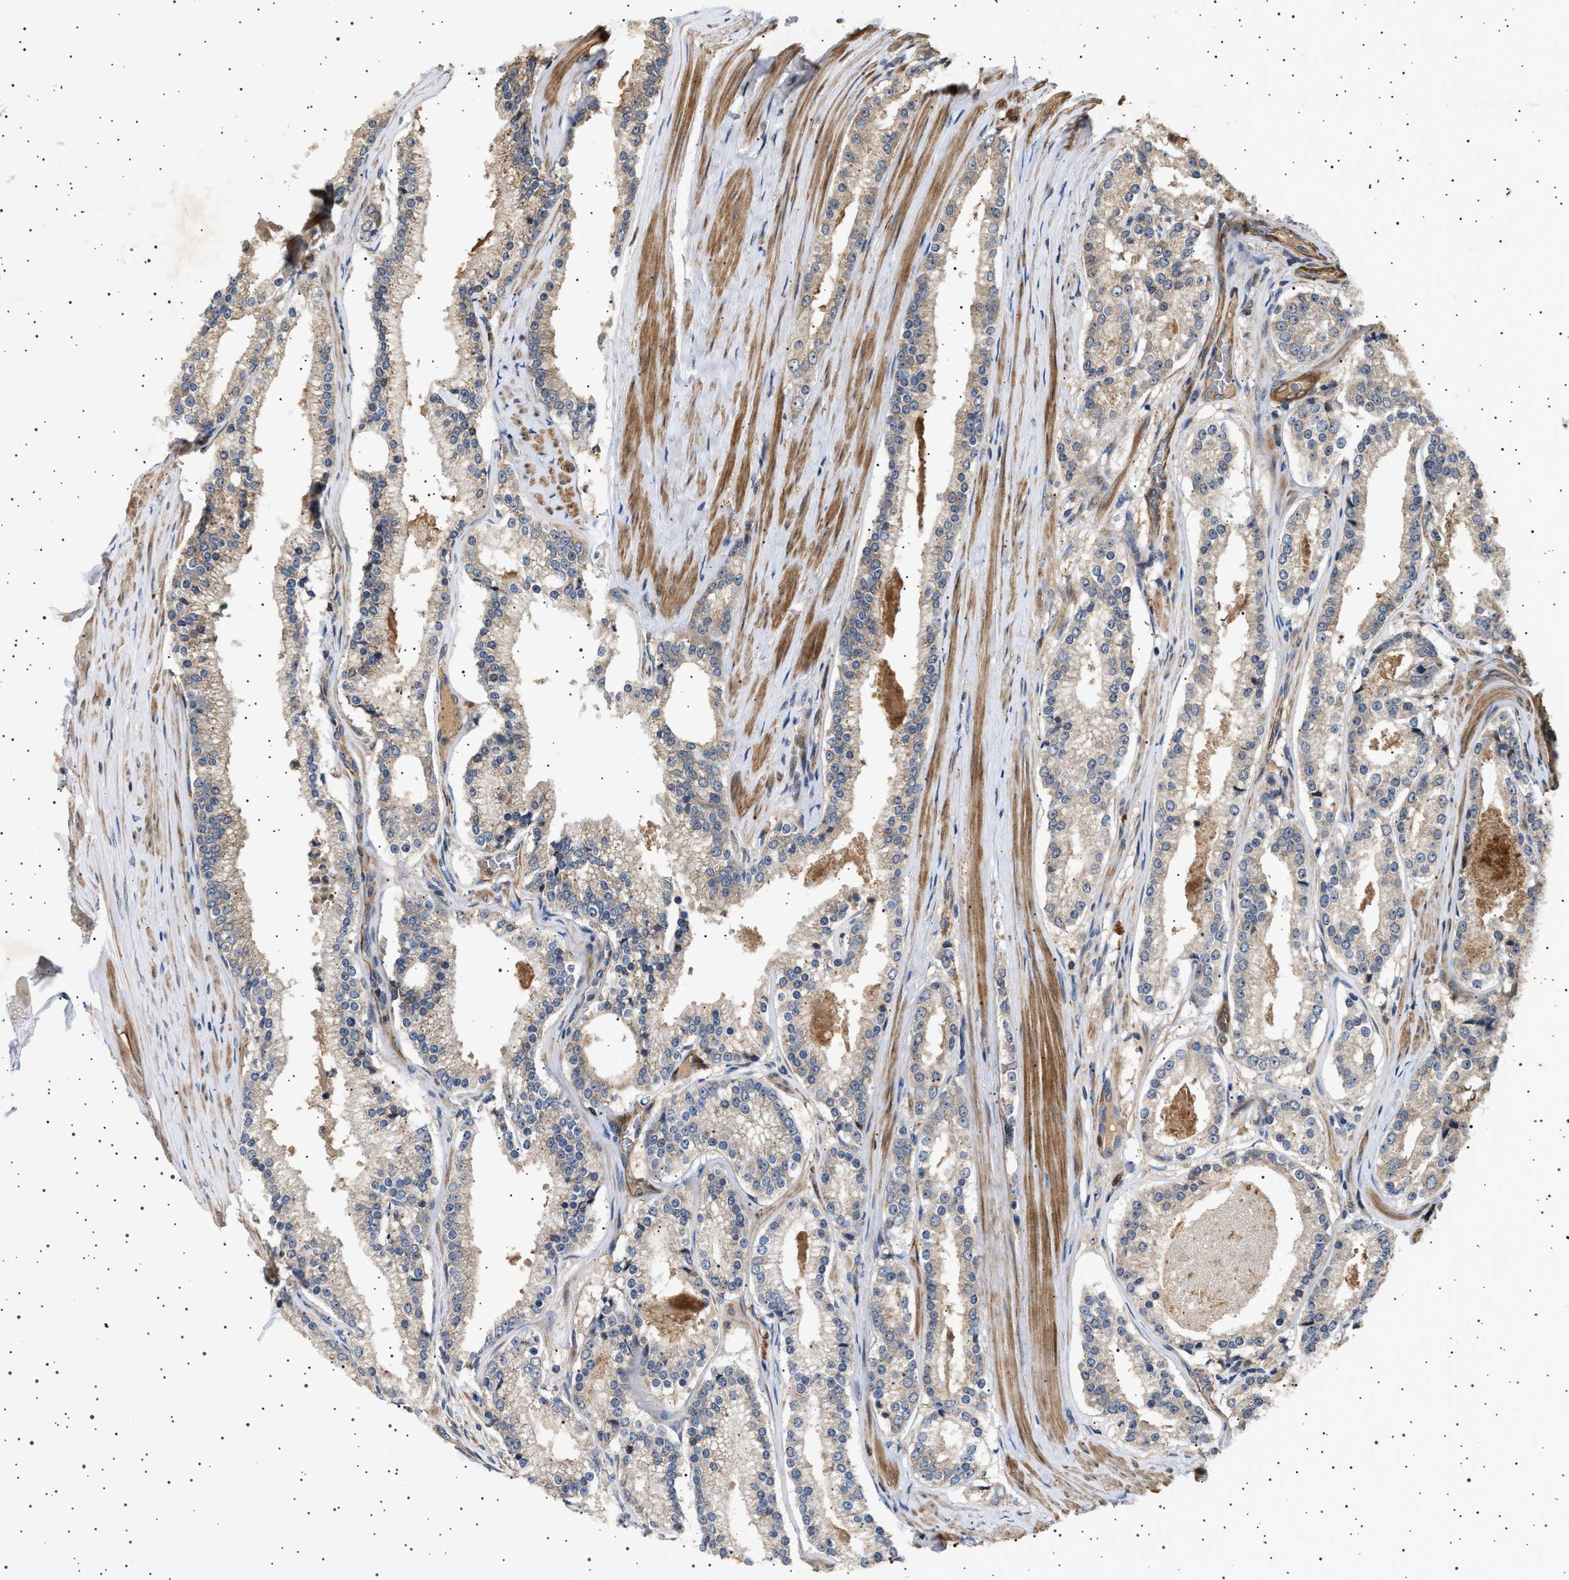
{"staining": {"intensity": "weak", "quantity": "<25%", "location": "cytoplasmic/membranous"}, "tissue": "prostate cancer", "cell_type": "Tumor cells", "image_type": "cancer", "snomed": [{"axis": "morphology", "description": "Adenocarcinoma, Low grade"}, {"axis": "topography", "description": "Prostate"}], "caption": "Immunohistochemistry image of prostate cancer stained for a protein (brown), which demonstrates no expression in tumor cells.", "gene": "GUCY1B1", "patient": {"sex": "male", "age": 70}}